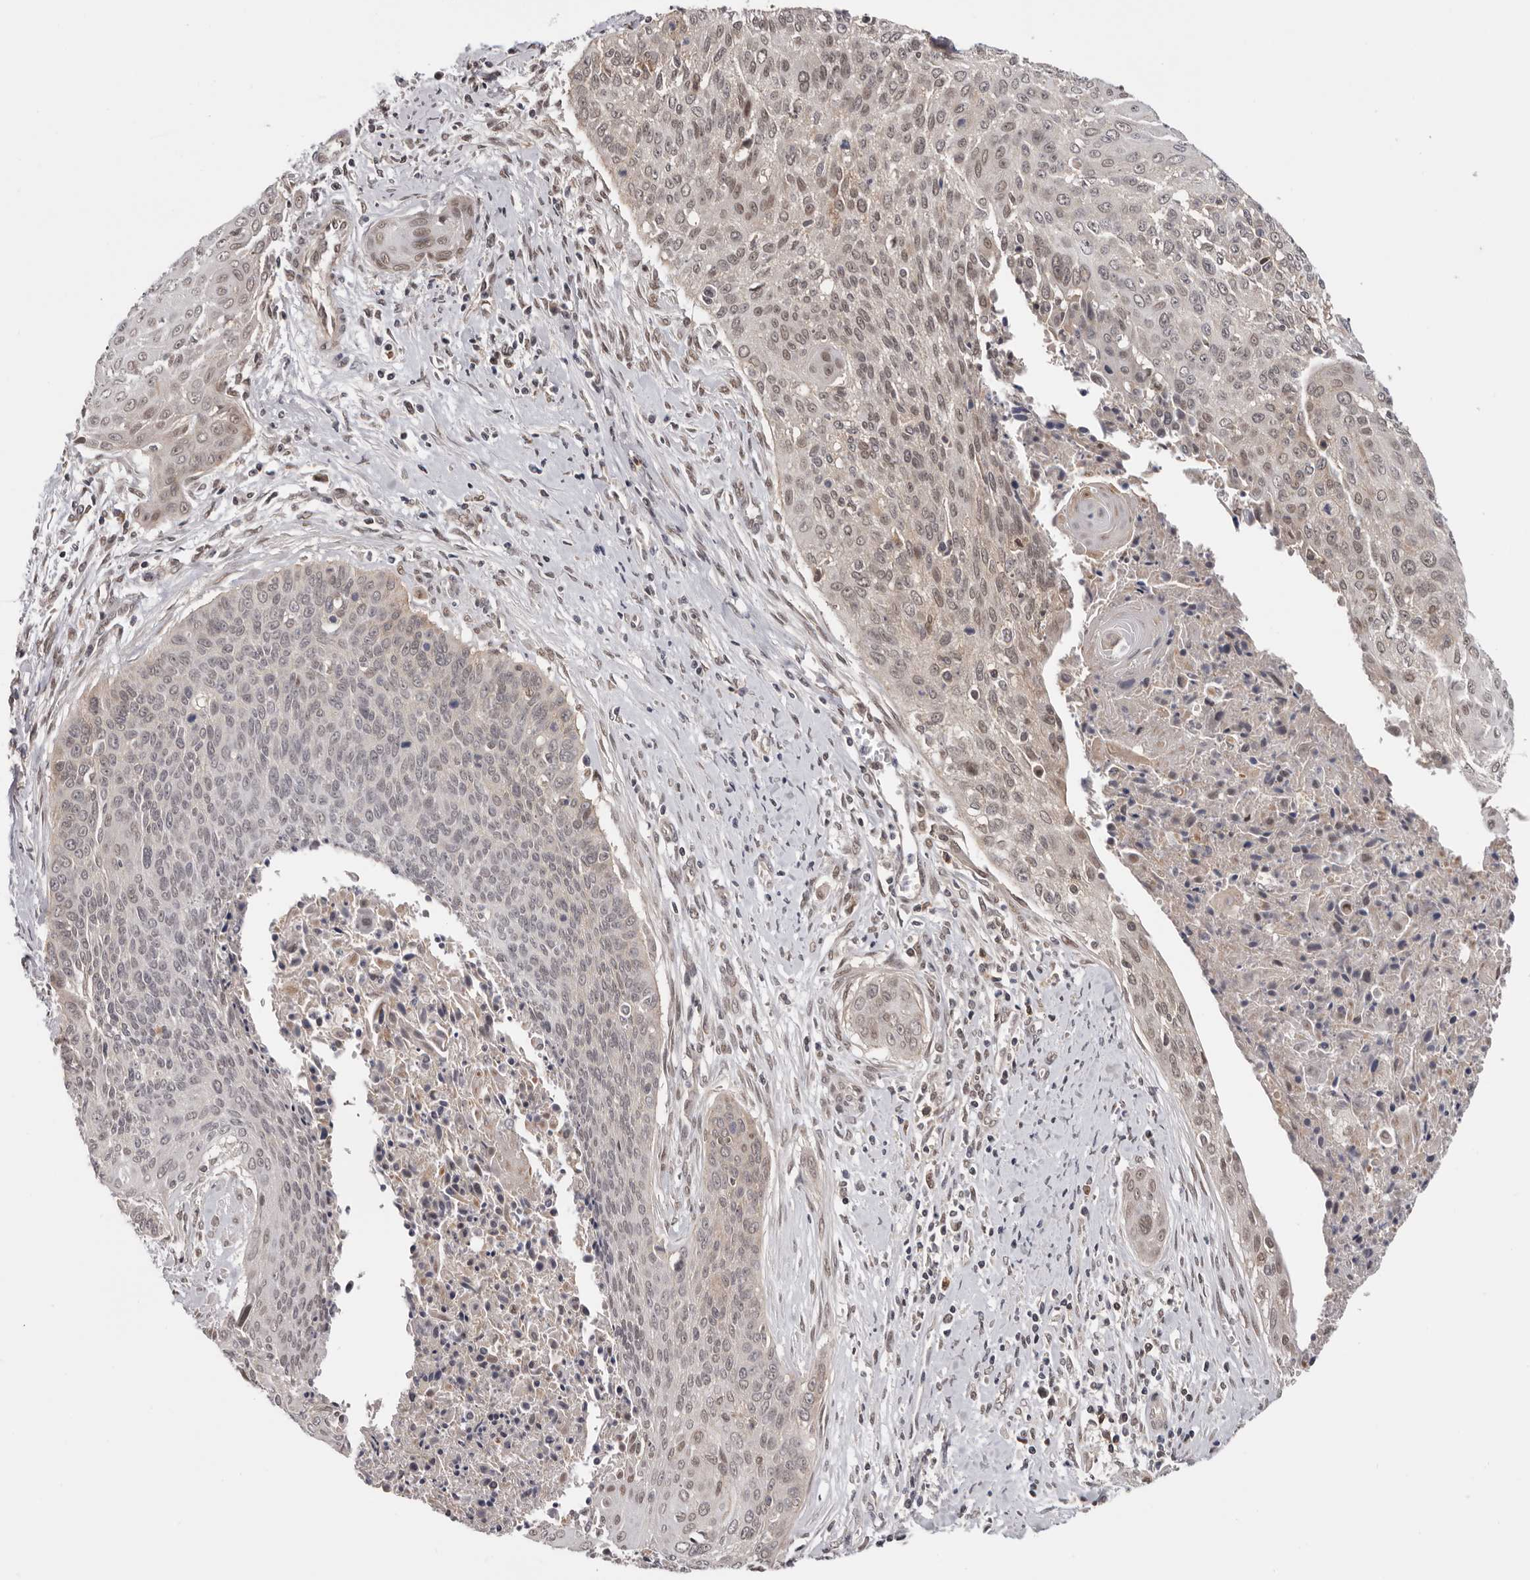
{"staining": {"intensity": "weak", "quantity": "25%-75%", "location": "nuclear"}, "tissue": "cervical cancer", "cell_type": "Tumor cells", "image_type": "cancer", "snomed": [{"axis": "morphology", "description": "Squamous cell carcinoma, NOS"}, {"axis": "topography", "description": "Cervix"}], "caption": "Immunohistochemical staining of squamous cell carcinoma (cervical) demonstrates low levels of weak nuclear expression in approximately 25%-75% of tumor cells. The staining was performed using DAB to visualize the protein expression in brown, while the nuclei were stained in blue with hematoxylin (Magnification: 20x).", "gene": "MOGAT2", "patient": {"sex": "female", "age": 55}}